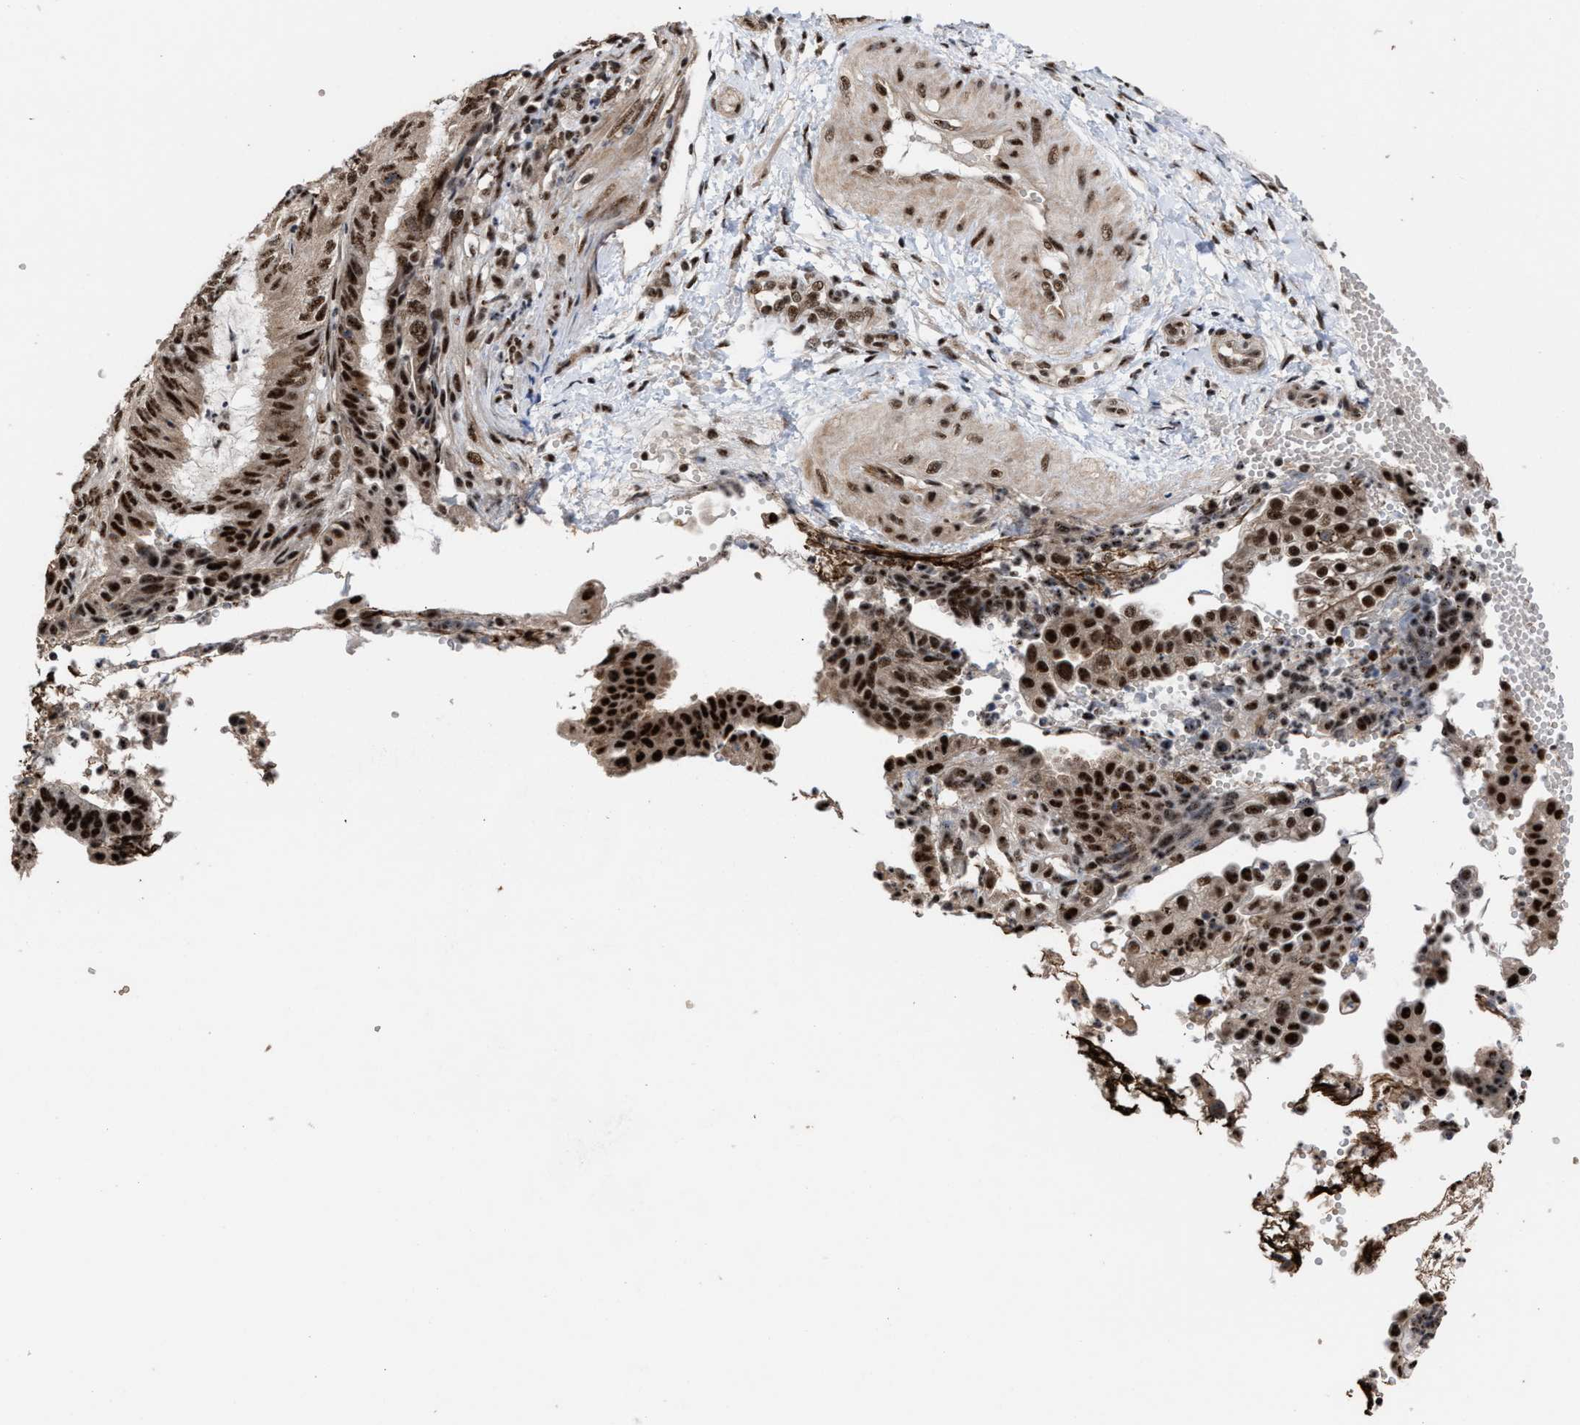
{"staining": {"intensity": "strong", "quantity": ">75%", "location": "cytoplasmic/membranous,nuclear"}, "tissue": "endometrial cancer", "cell_type": "Tumor cells", "image_type": "cancer", "snomed": [{"axis": "morphology", "description": "Adenocarcinoma, NOS"}, {"axis": "topography", "description": "Endometrium"}], "caption": "Protein expression analysis of endometrial cancer (adenocarcinoma) shows strong cytoplasmic/membranous and nuclear expression in about >75% of tumor cells.", "gene": "EIF4A3", "patient": {"sex": "female", "age": 51}}